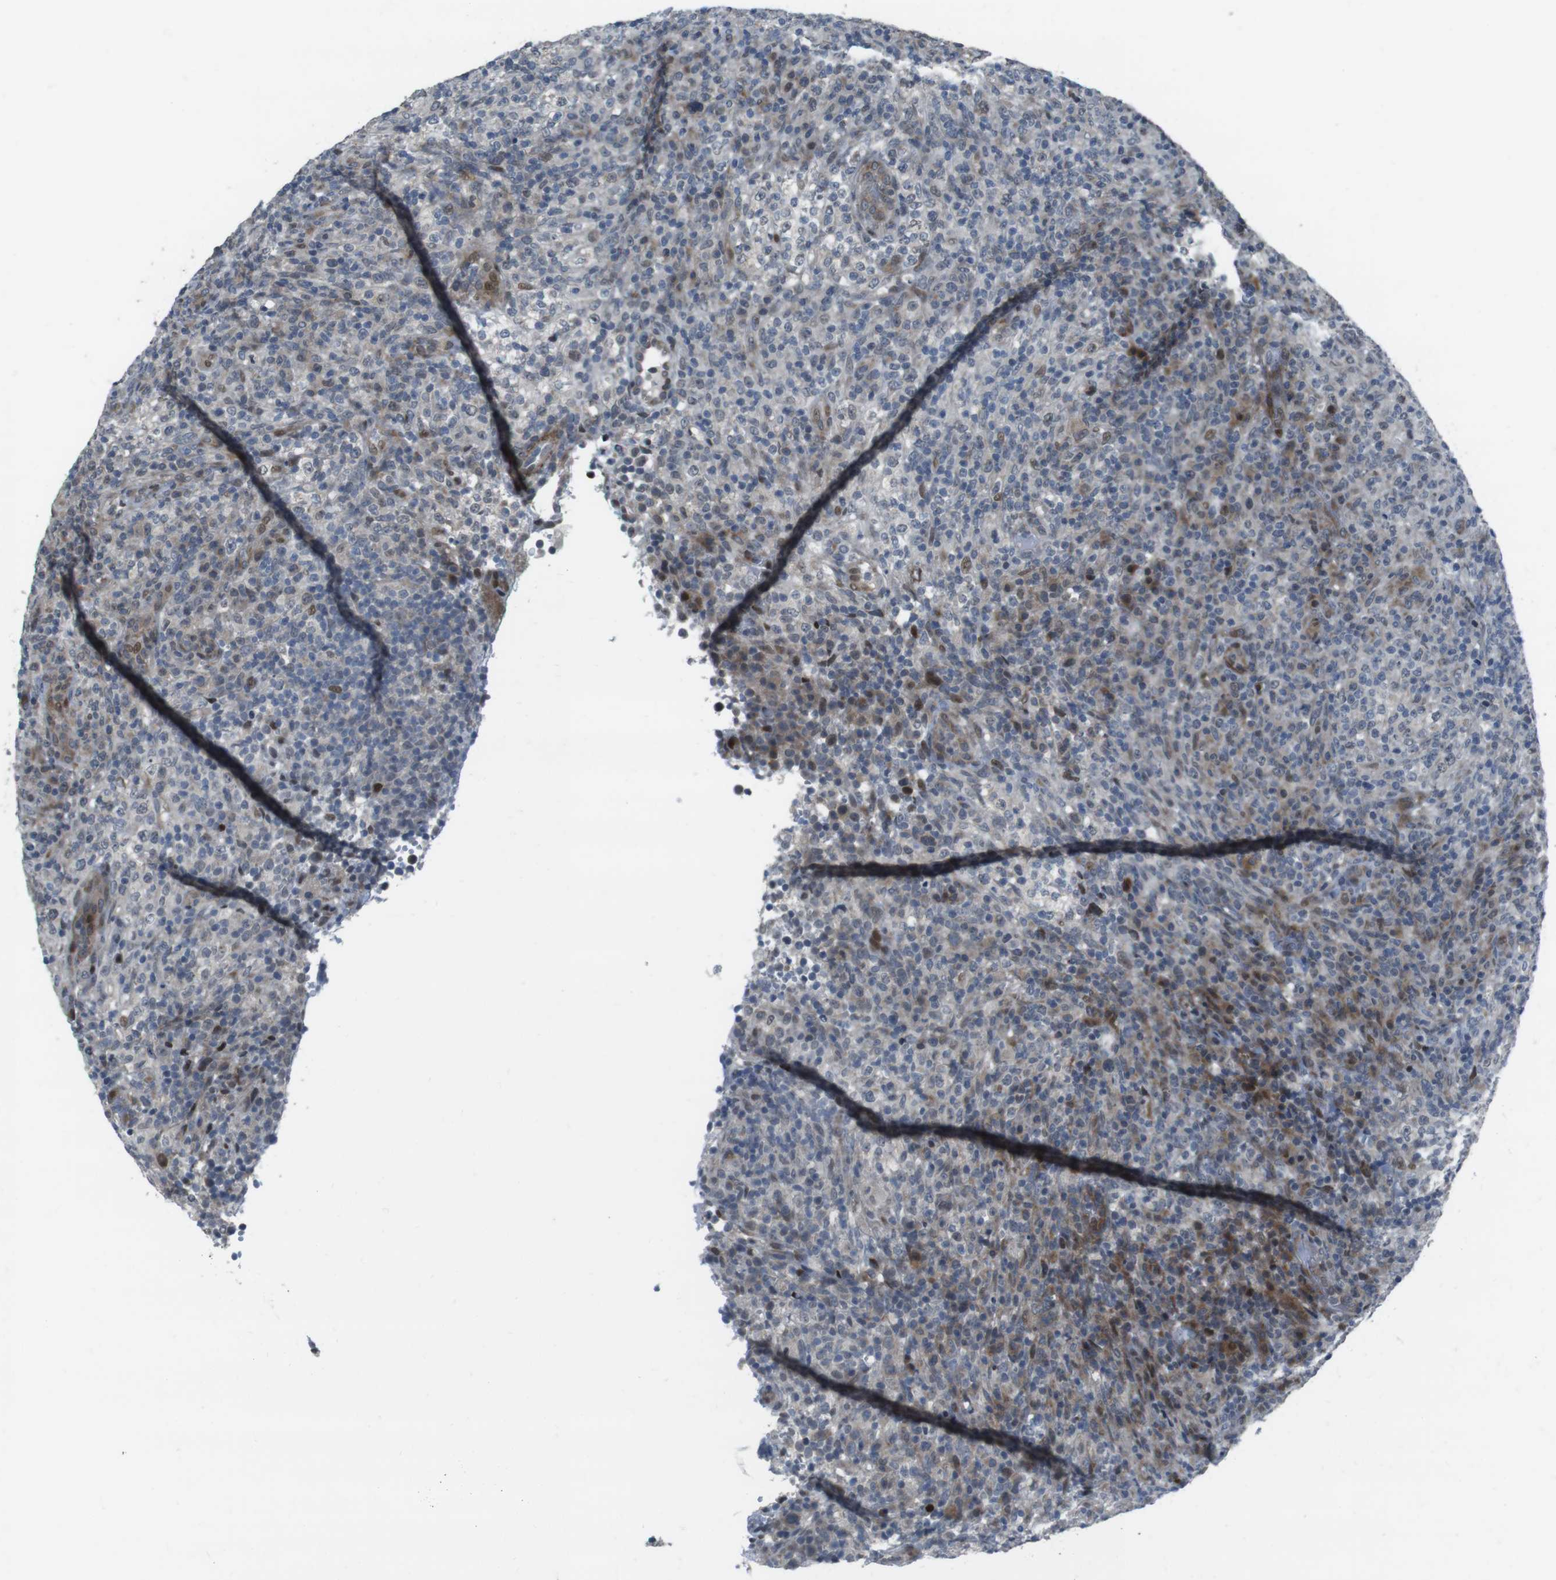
{"staining": {"intensity": "weak", "quantity": "25%-75%", "location": "cytoplasmic/membranous,nuclear"}, "tissue": "lymphoma", "cell_type": "Tumor cells", "image_type": "cancer", "snomed": [{"axis": "morphology", "description": "Malignant lymphoma, non-Hodgkin's type, High grade"}, {"axis": "topography", "description": "Lymph node"}], "caption": "A micrograph of human high-grade malignant lymphoma, non-Hodgkin's type stained for a protein displays weak cytoplasmic/membranous and nuclear brown staining in tumor cells.", "gene": "PBRM1", "patient": {"sex": "female", "age": 76}}